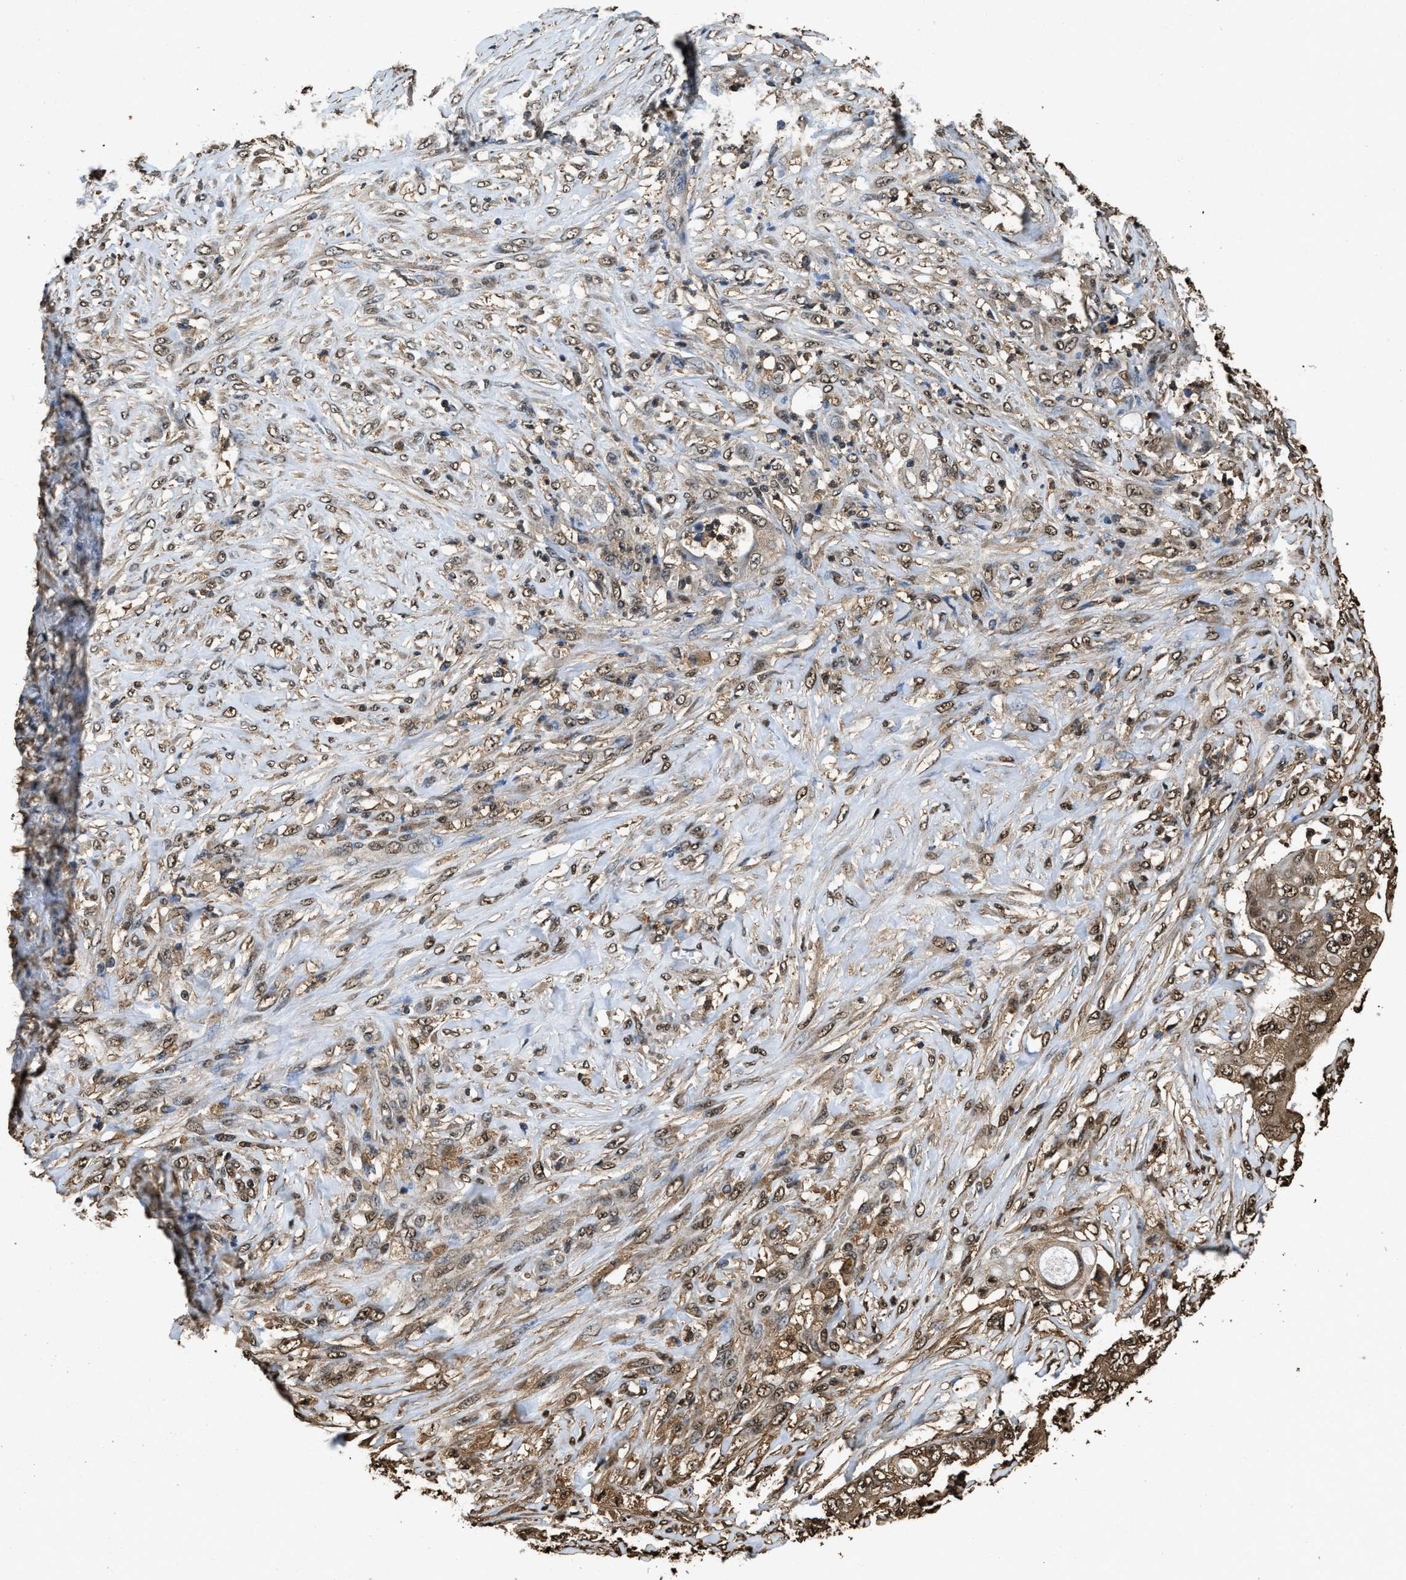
{"staining": {"intensity": "moderate", "quantity": ">75%", "location": "cytoplasmic/membranous,nuclear"}, "tissue": "stomach cancer", "cell_type": "Tumor cells", "image_type": "cancer", "snomed": [{"axis": "morphology", "description": "Adenocarcinoma, NOS"}, {"axis": "topography", "description": "Stomach"}], "caption": "Immunohistochemical staining of stomach adenocarcinoma exhibits moderate cytoplasmic/membranous and nuclear protein positivity in about >75% of tumor cells.", "gene": "GAPDH", "patient": {"sex": "female", "age": 73}}